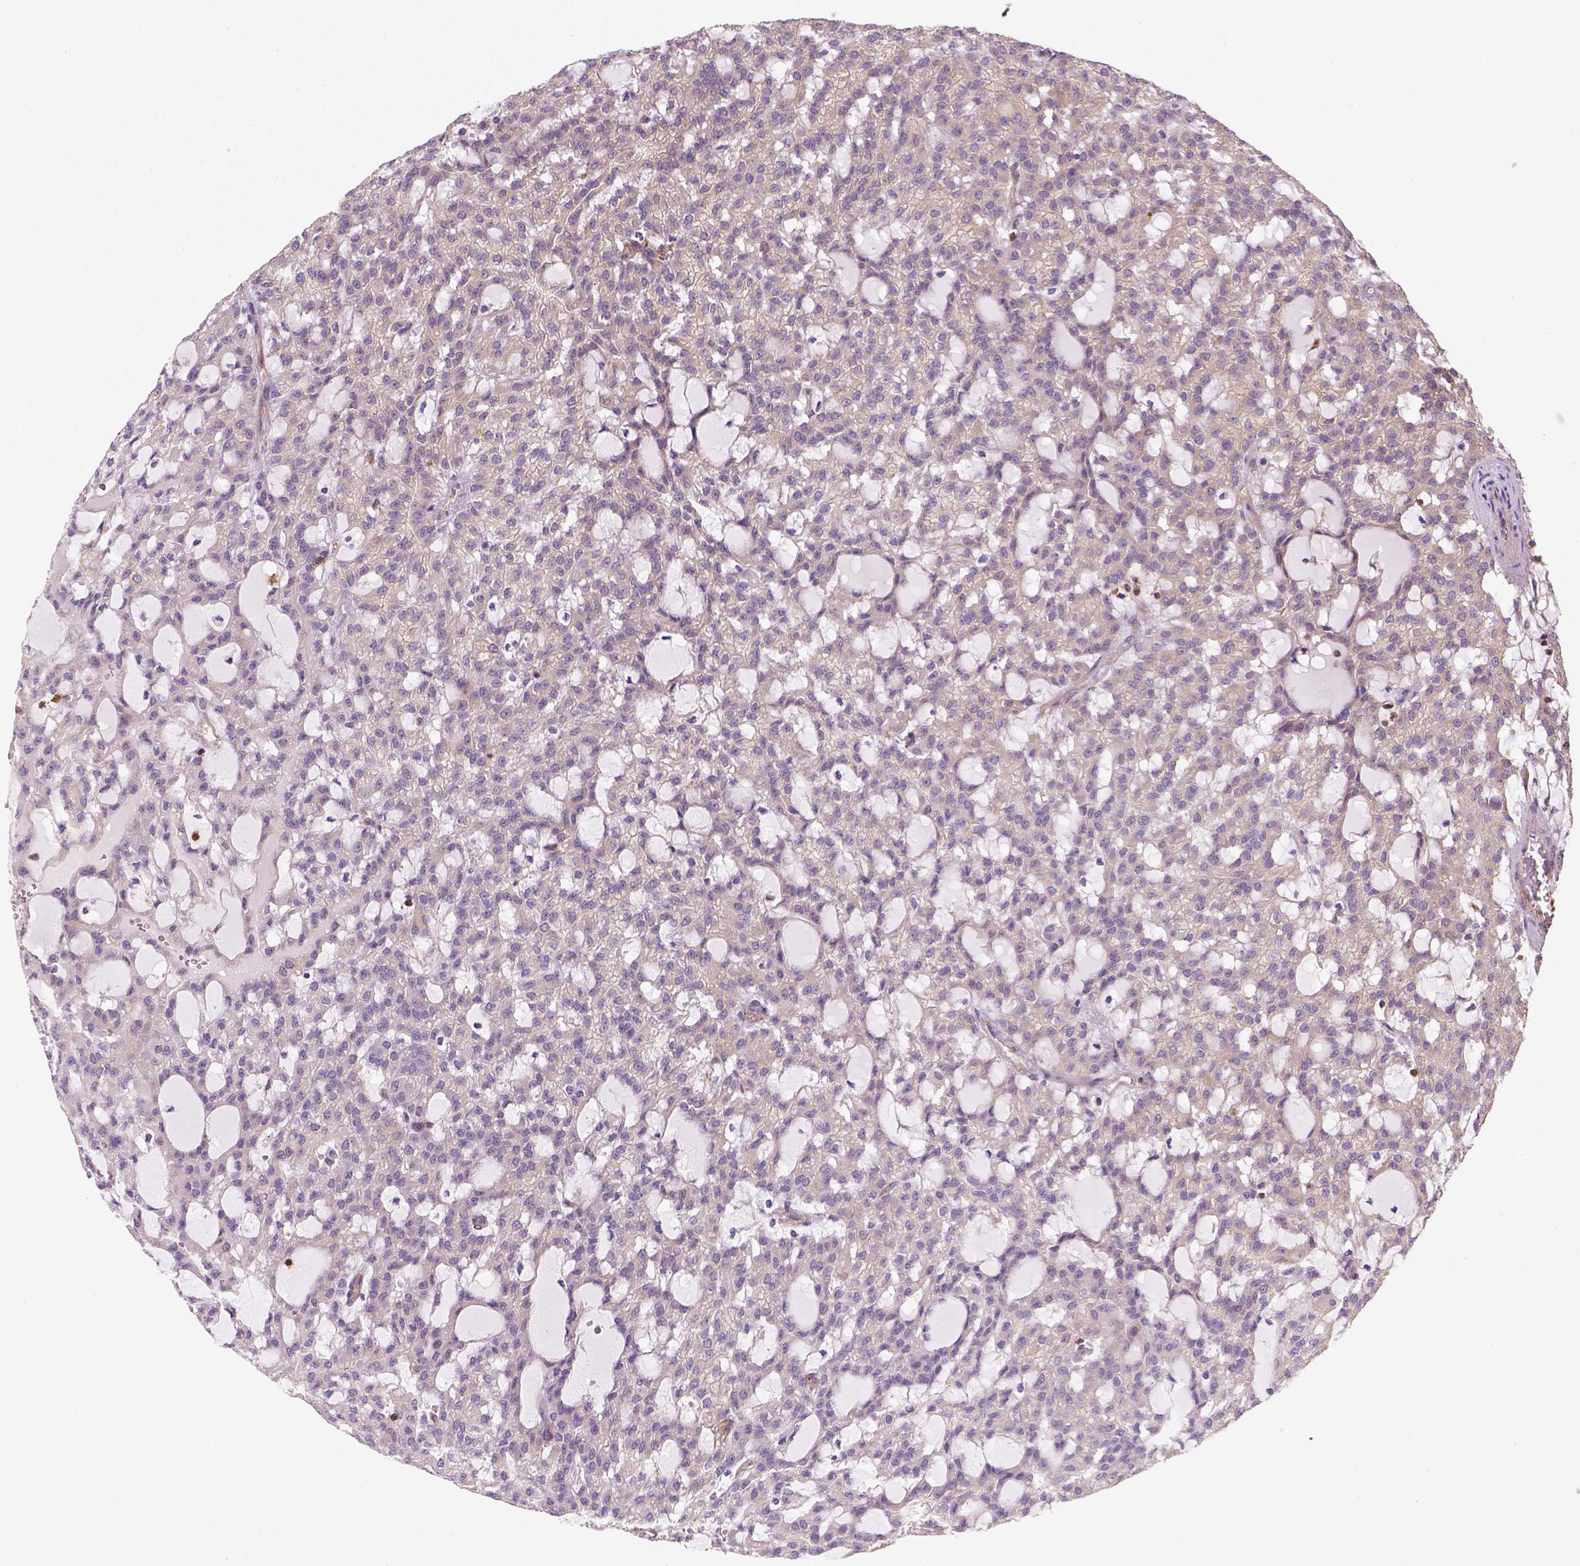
{"staining": {"intensity": "negative", "quantity": "none", "location": "none"}, "tissue": "renal cancer", "cell_type": "Tumor cells", "image_type": "cancer", "snomed": [{"axis": "morphology", "description": "Adenocarcinoma, NOS"}, {"axis": "topography", "description": "Kidney"}], "caption": "Immunohistochemistry histopathology image of neoplastic tissue: human renal adenocarcinoma stained with DAB exhibits no significant protein staining in tumor cells.", "gene": "GPRC5D", "patient": {"sex": "male", "age": 63}}